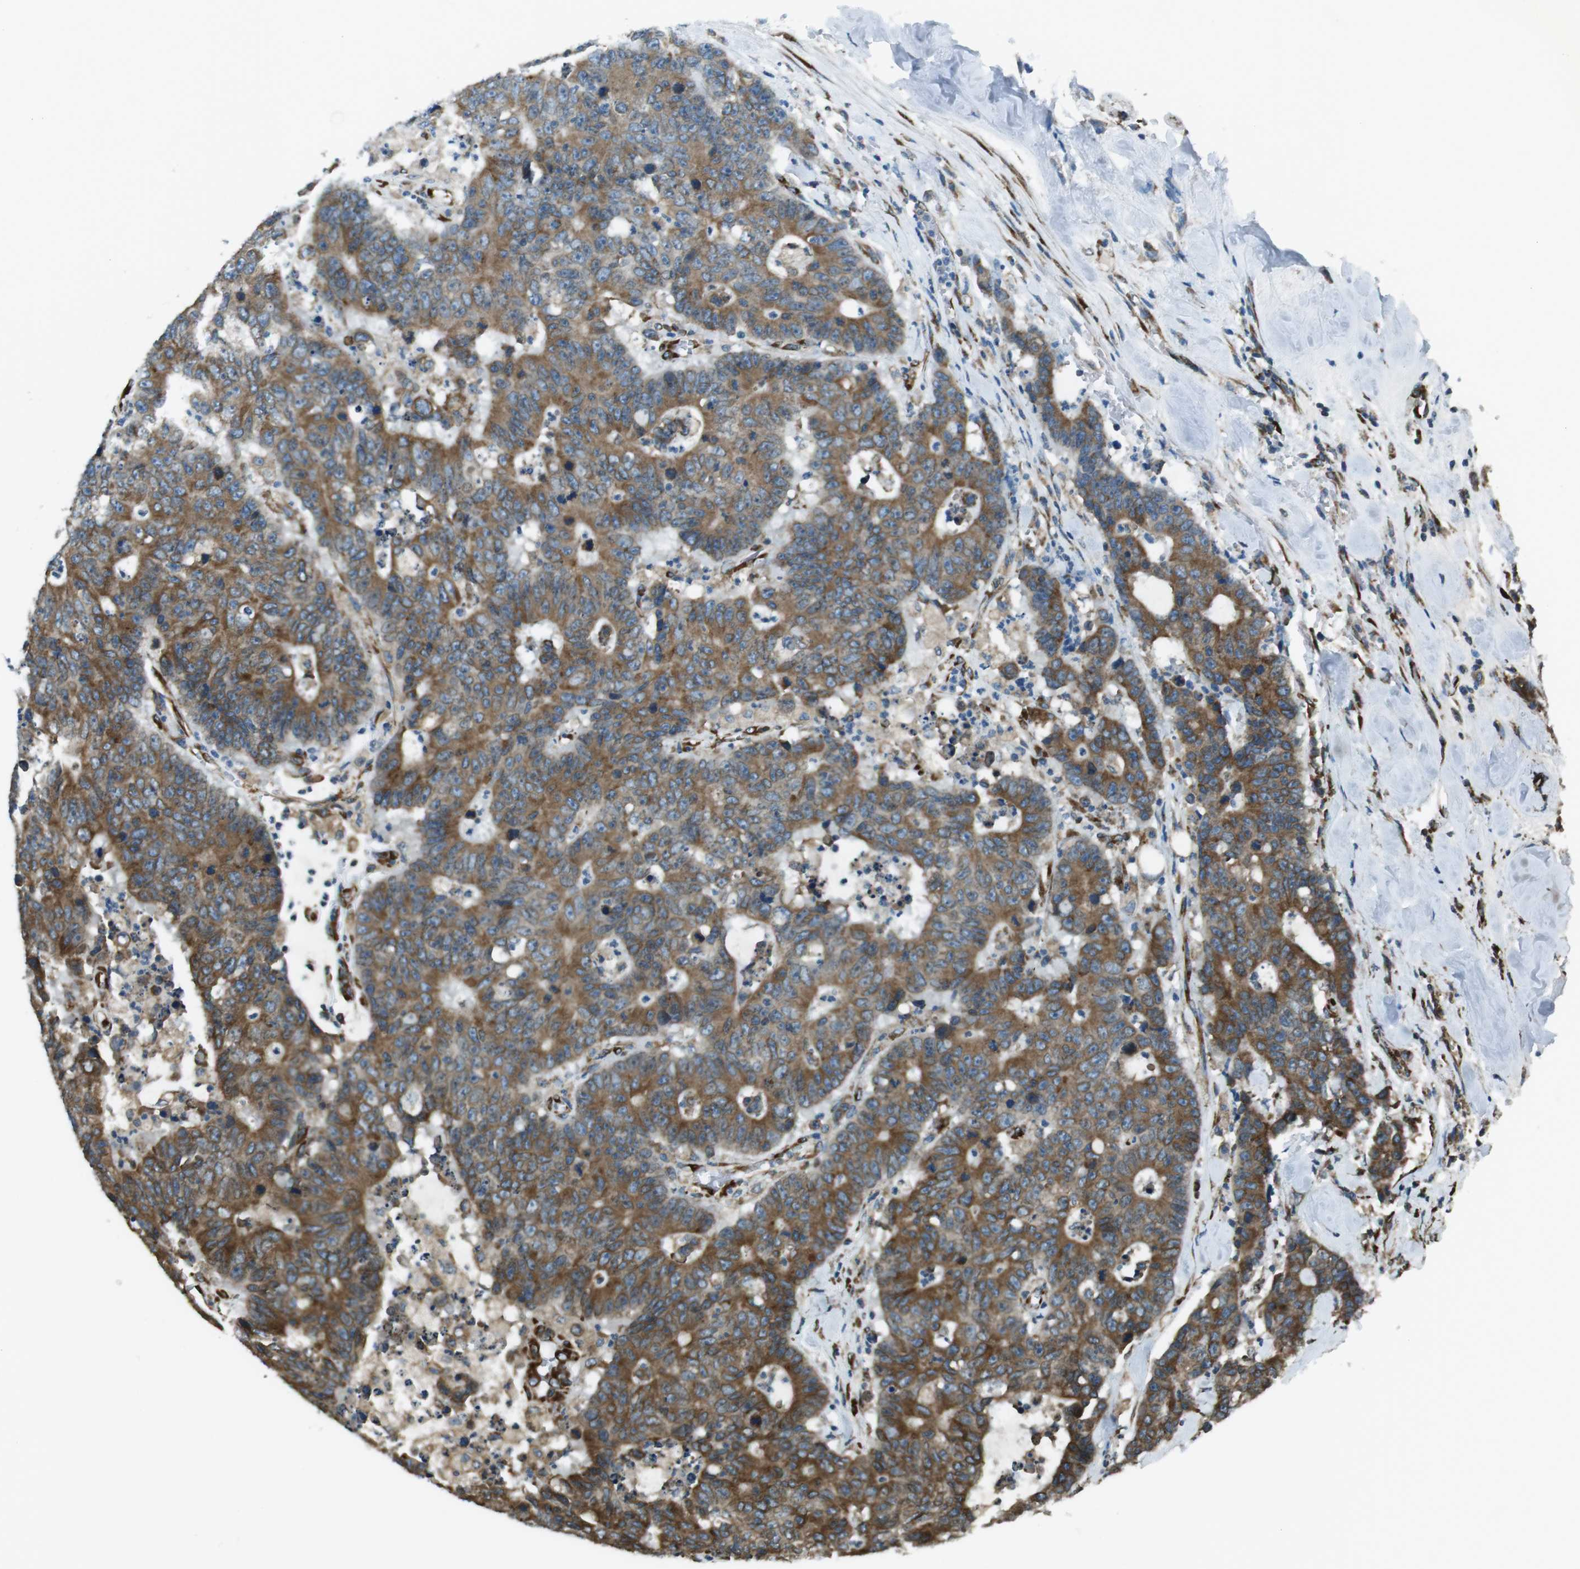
{"staining": {"intensity": "strong", "quantity": ">75%", "location": "cytoplasmic/membranous"}, "tissue": "colorectal cancer", "cell_type": "Tumor cells", "image_type": "cancer", "snomed": [{"axis": "morphology", "description": "Adenocarcinoma, NOS"}, {"axis": "topography", "description": "Colon"}], "caption": "Brown immunohistochemical staining in colorectal adenocarcinoma reveals strong cytoplasmic/membranous positivity in about >75% of tumor cells.", "gene": "KTN1", "patient": {"sex": "female", "age": 86}}